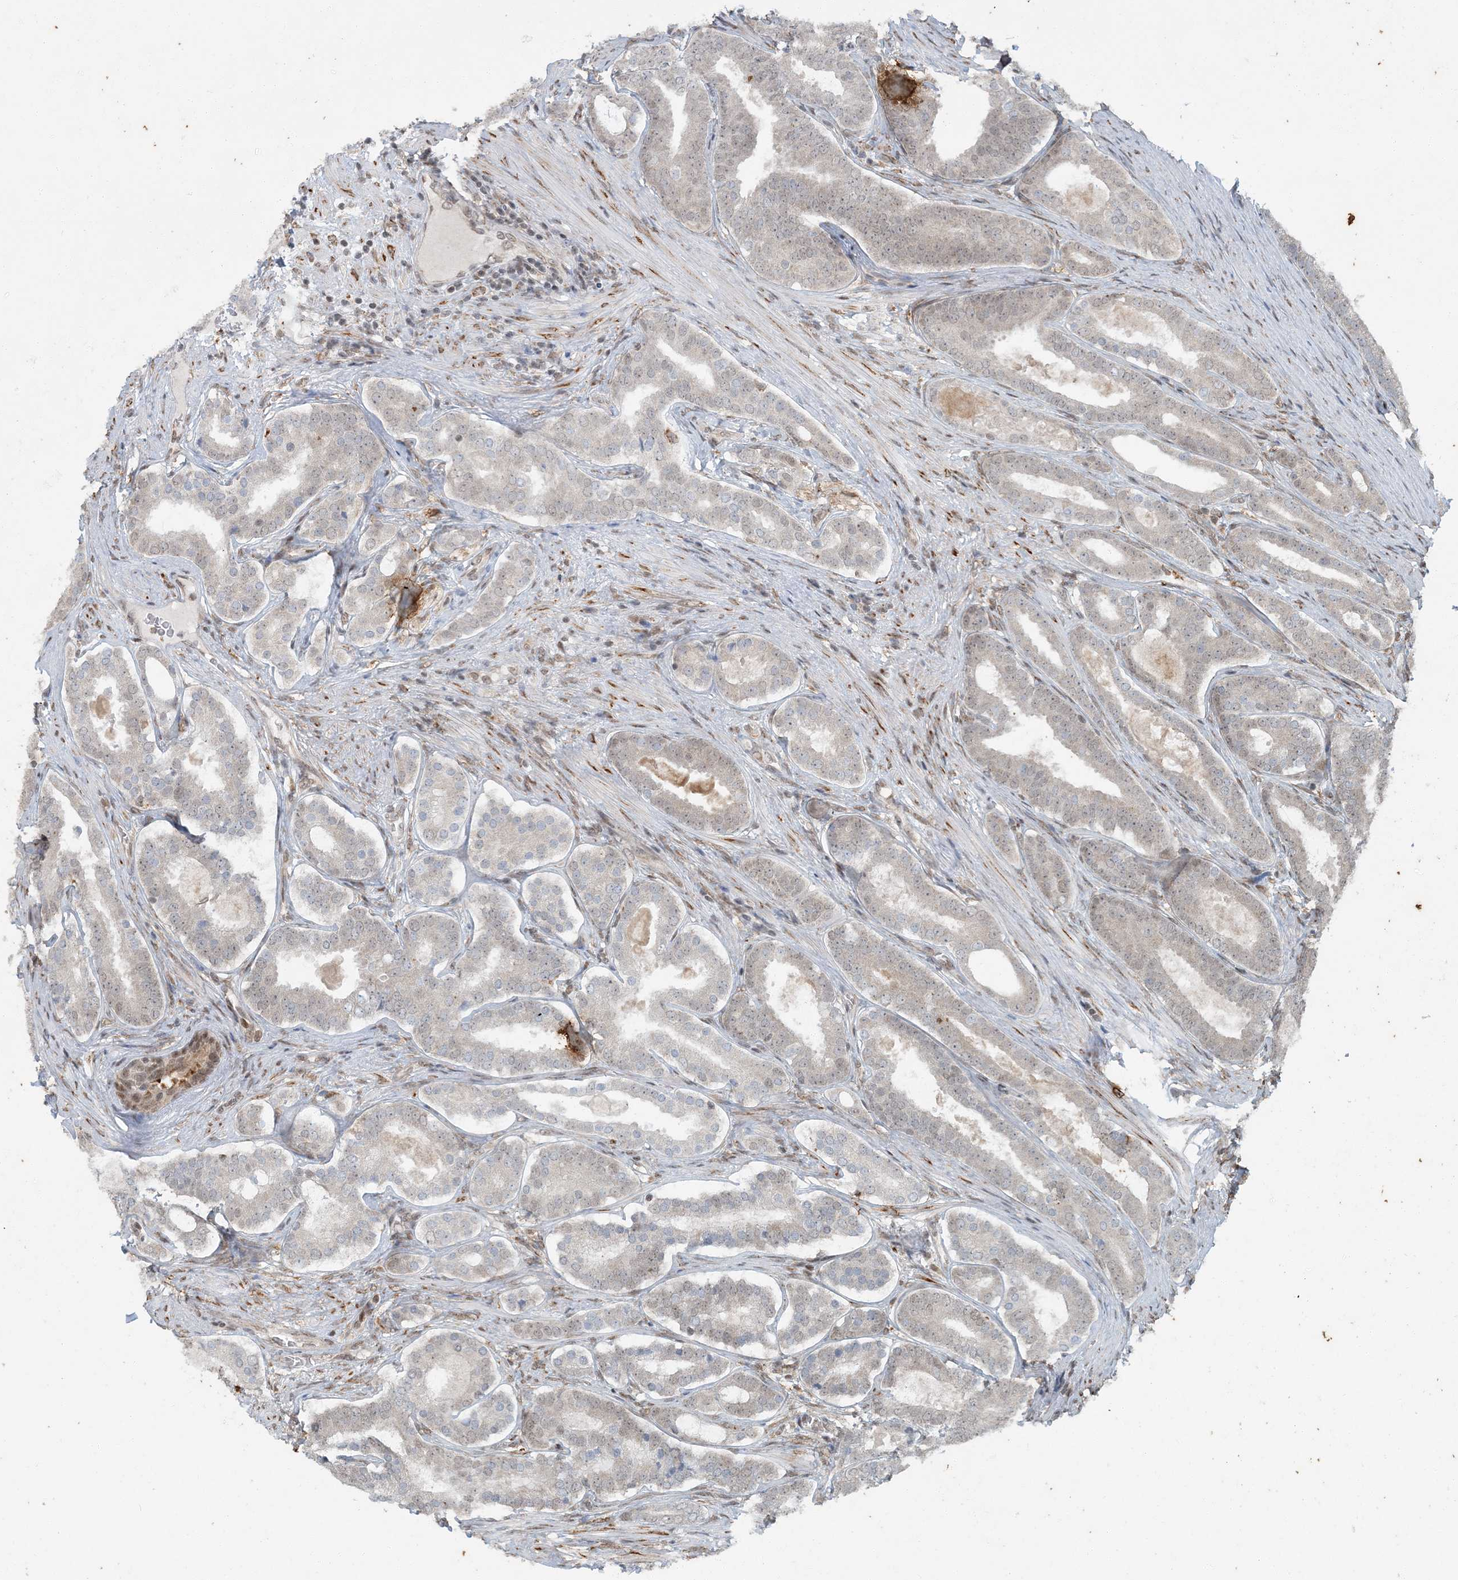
{"staining": {"intensity": "weak", "quantity": "<25%", "location": "cytoplasmic/membranous,nuclear"}, "tissue": "prostate cancer", "cell_type": "Tumor cells", "image_type": "cancer", "snomed": [{"axis": "morphology", "description": "Adenocarcinoma, High grade"}, {"axis": "topography", "description": "Prostate"}], "caption": "Immunohistochemistry micrograph of neoplastic tissue: human prostate cancer (adenocarcinoma (high-grade)) stained with DAB (3,3'-diaminobenzidine) demonstrates no significant protein staining in tumor cells.", "gene": "AK9", "patient": {"sex": "male", "age": 60}}